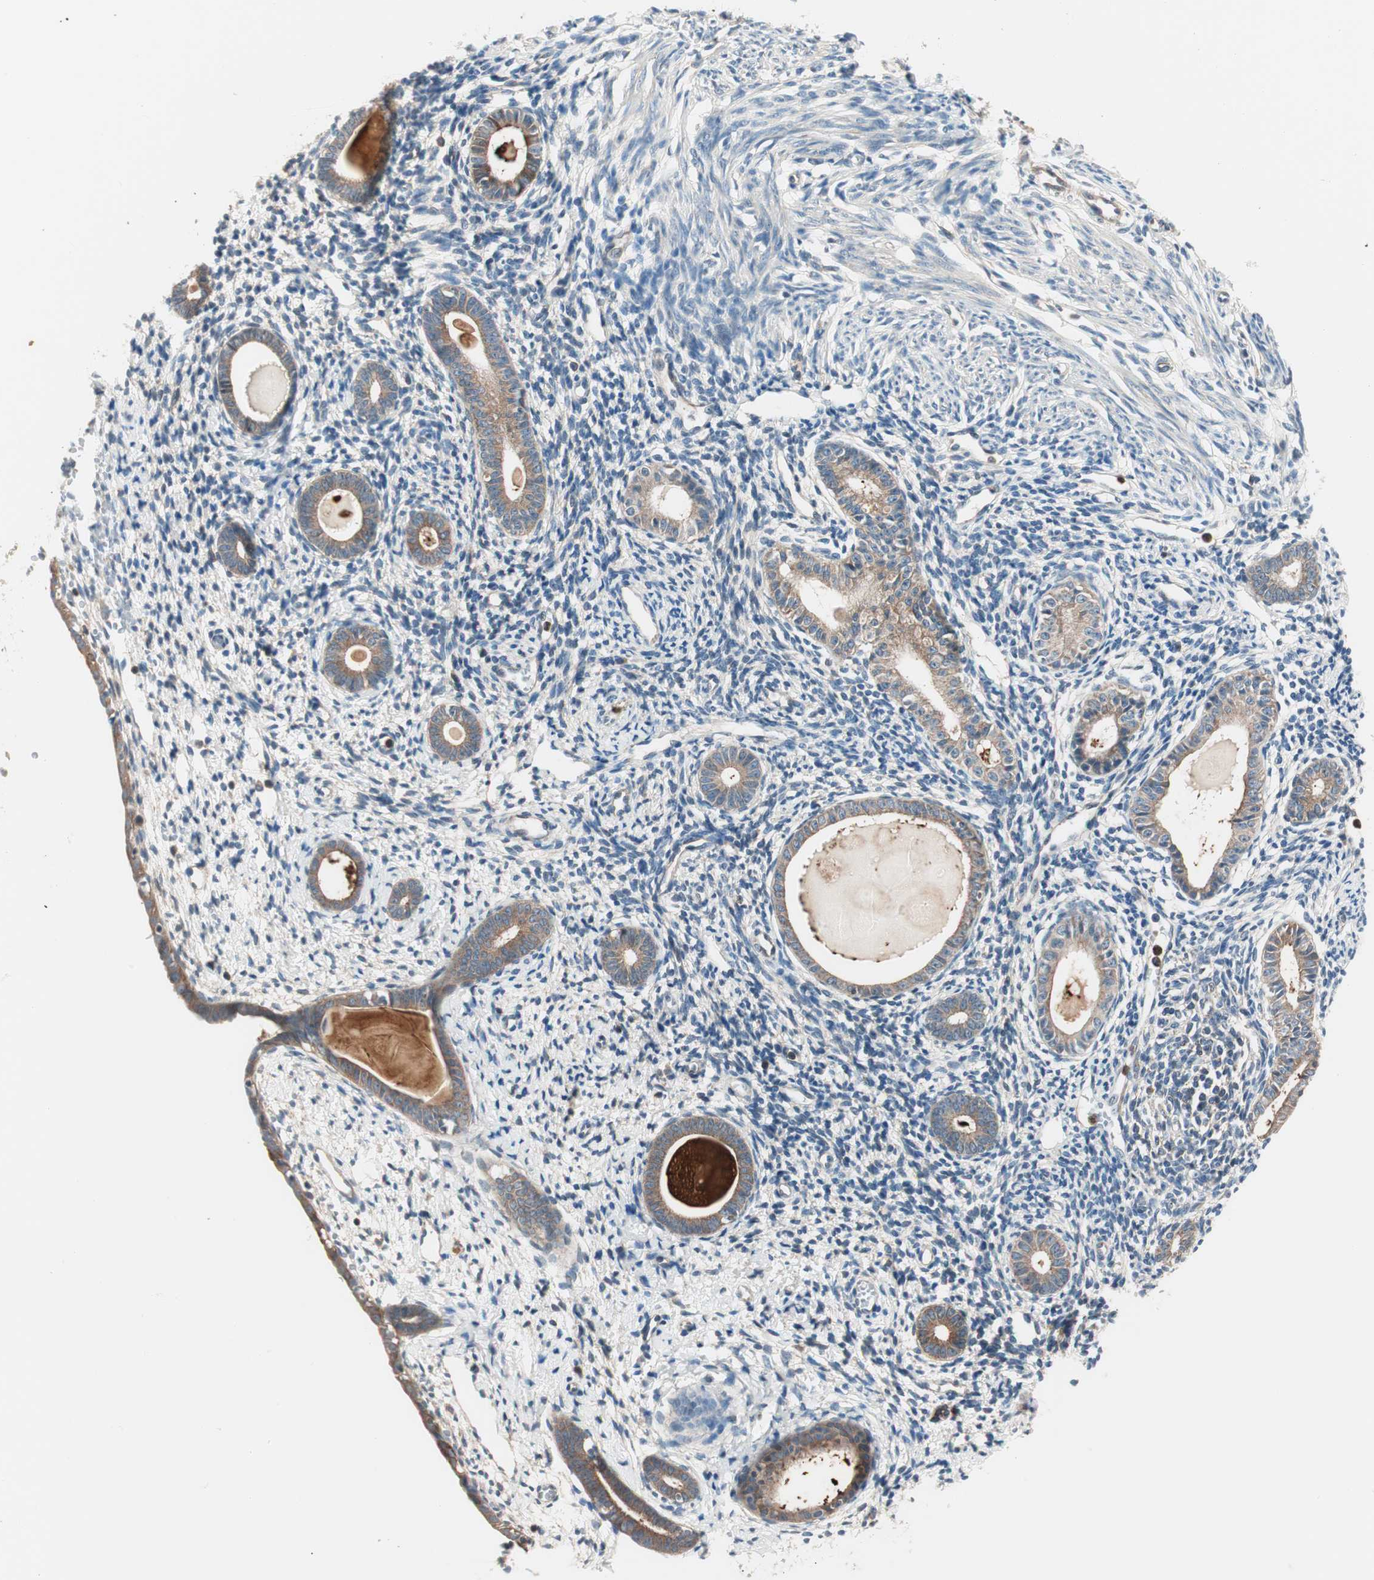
{"staining": {"intensity": "moderate", "quantity": ">75%", "location": "cytoplasmic/membranous"}, "tissue": "endometrium", "cell_type": "Cells in endometrial stroma", "image_type": "normal", "snomed": [{"axis": "morphology", "description": "Normal tissue, NOS"}, {"axis": "topography", "description": "Endometrium"}], "caption": "Brown immunohistochemical staining in benign endometrium shows moderate cytoplasmic/membranous positivity in about >75% of cells in endometrial stroma.", "gene": "TSG101", "patient": {"sex": "female", "age": 71}}